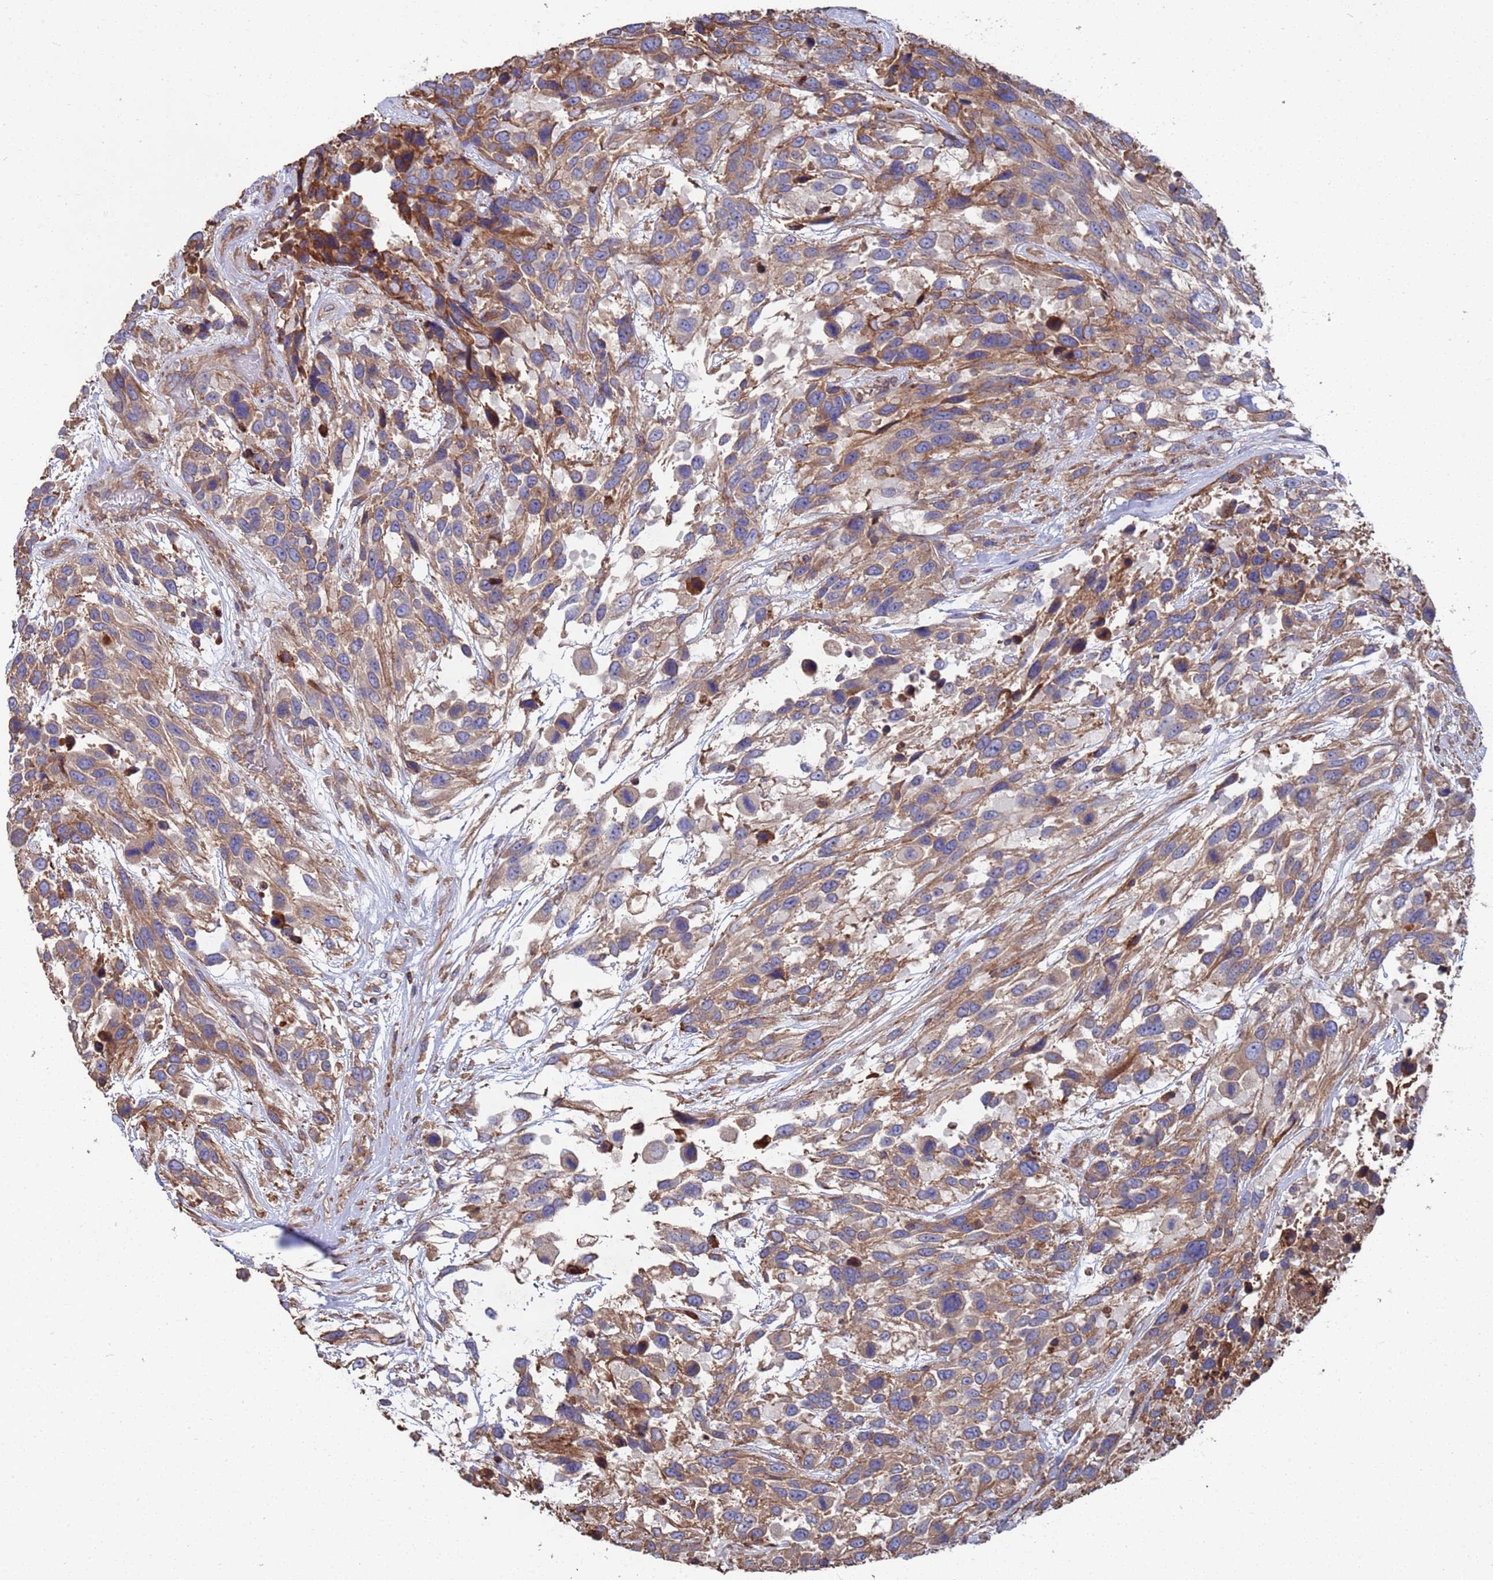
{"staining": {"intensity": "moderate", "quantity": "25%-75%", "location": "cytoplasmic/membranous"}, "tissue": "urothelial cancer", "cell_type": "Tumor cells", "image_type": "cancer", "snomed": [{"axis": "morphology", "description": "Urothelial carcinoma, High grade"}, {"axis": "topography", "description": "Urinary bladder"}], "caption": "This photomicrograph reveals immunohistochemistry (IHC) staining of human urothelial carcinoma (high-grade), with medium moderate cytoplasmic/membranous expression in about 25%-75% of tumor cells.", "gene": "PYCR1", "patient": {"sex": "female", "age": 70}}